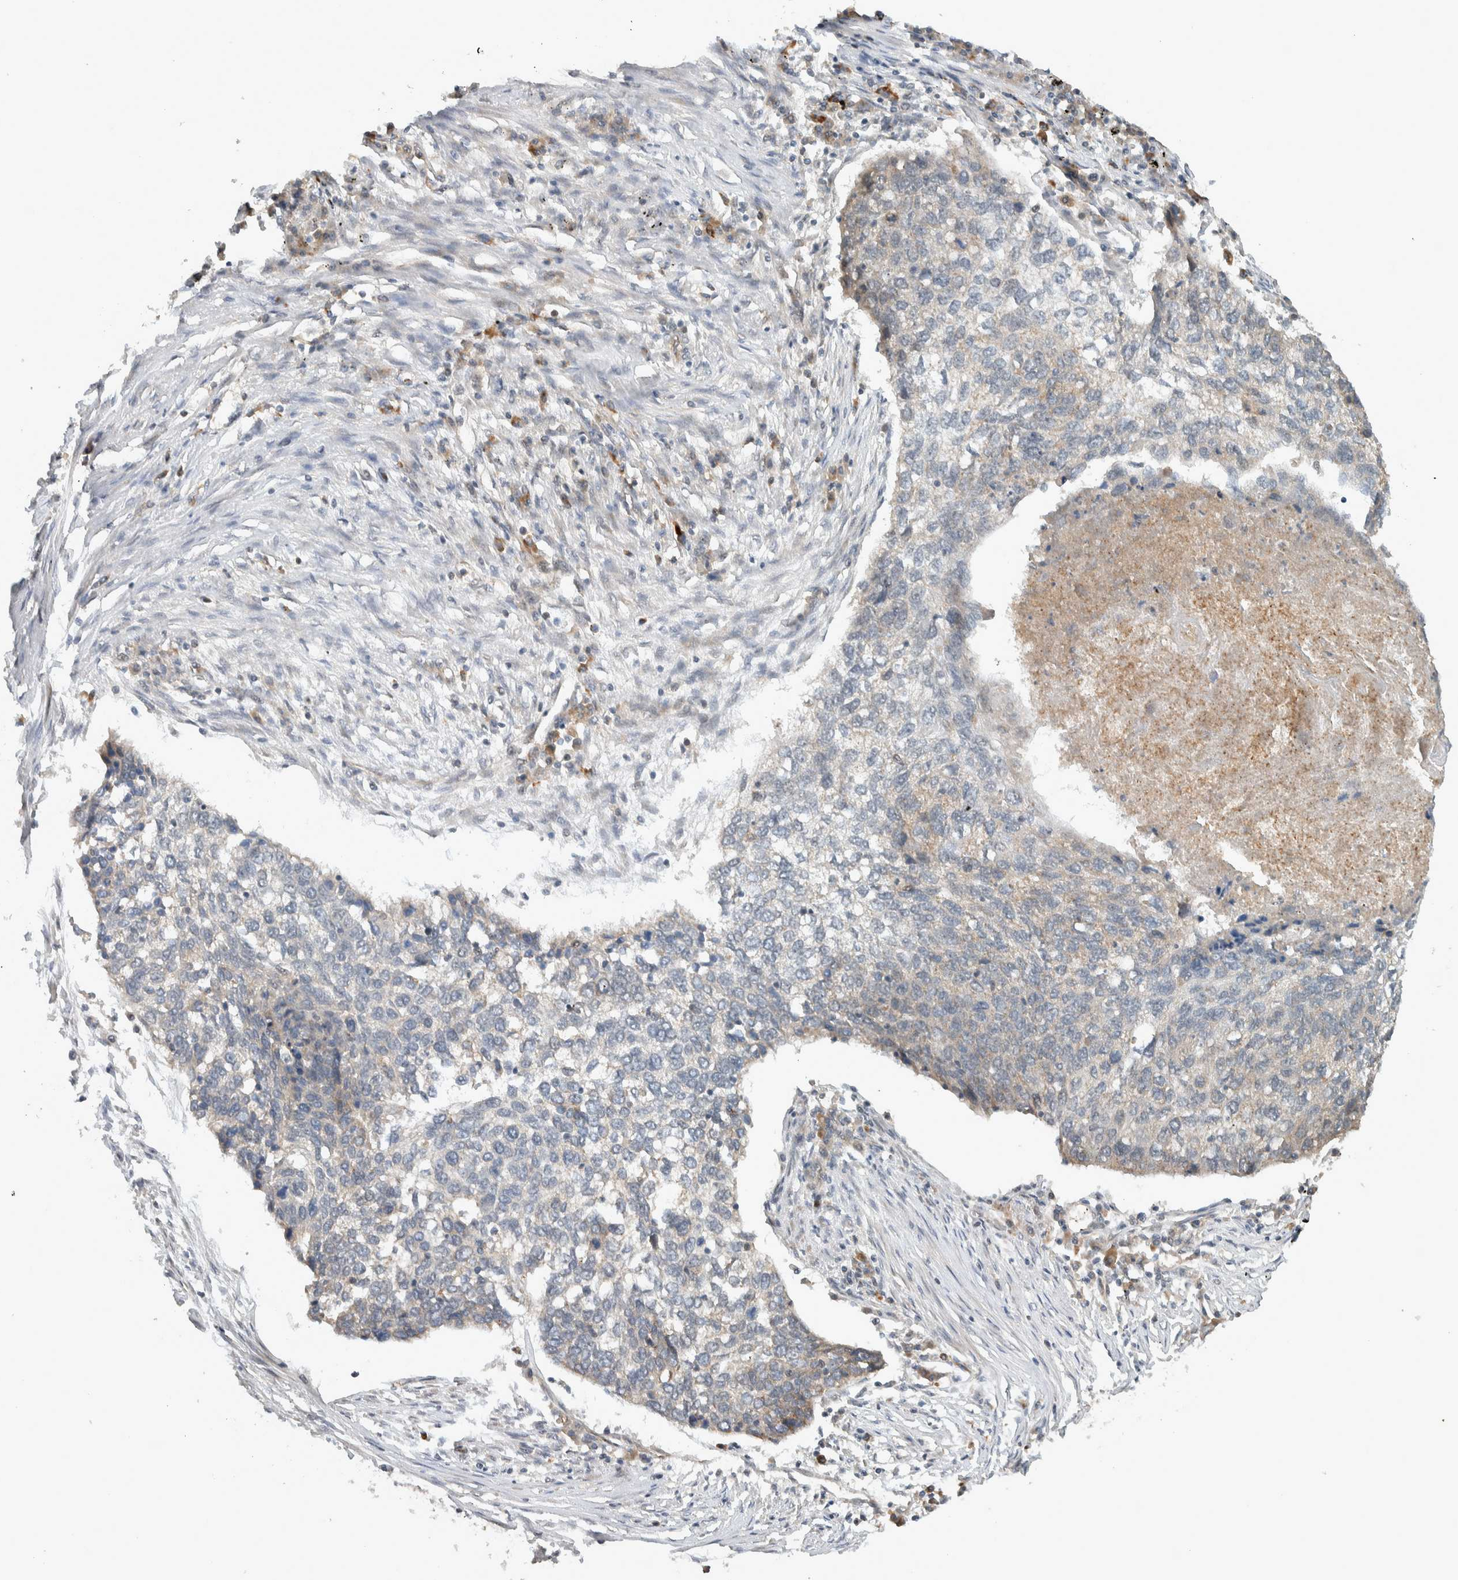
{"staining": {"intensity": "weak", "quantity": "<25%", "location": "cytoplasmic/membranous"}, "tissue": "lung cancer", "cell_type": "Tumor cells", "image_type": "cancer", "snomed": [{"axis": "morphology", "description": "Squamous cell carcinoma, NOS"}, {"axis": "topography", "description": "Lung"}], "caption": "DAB immunohistochemical staining of human squamous cell carcinoma (lung) exhibits no significant staining in tumor cells. (DAB immunohistochemistry visualized using brightfield microscopy, high magnification).", "gene": "DEPTOR", "patient": {"sex": "female", "age": 63}}